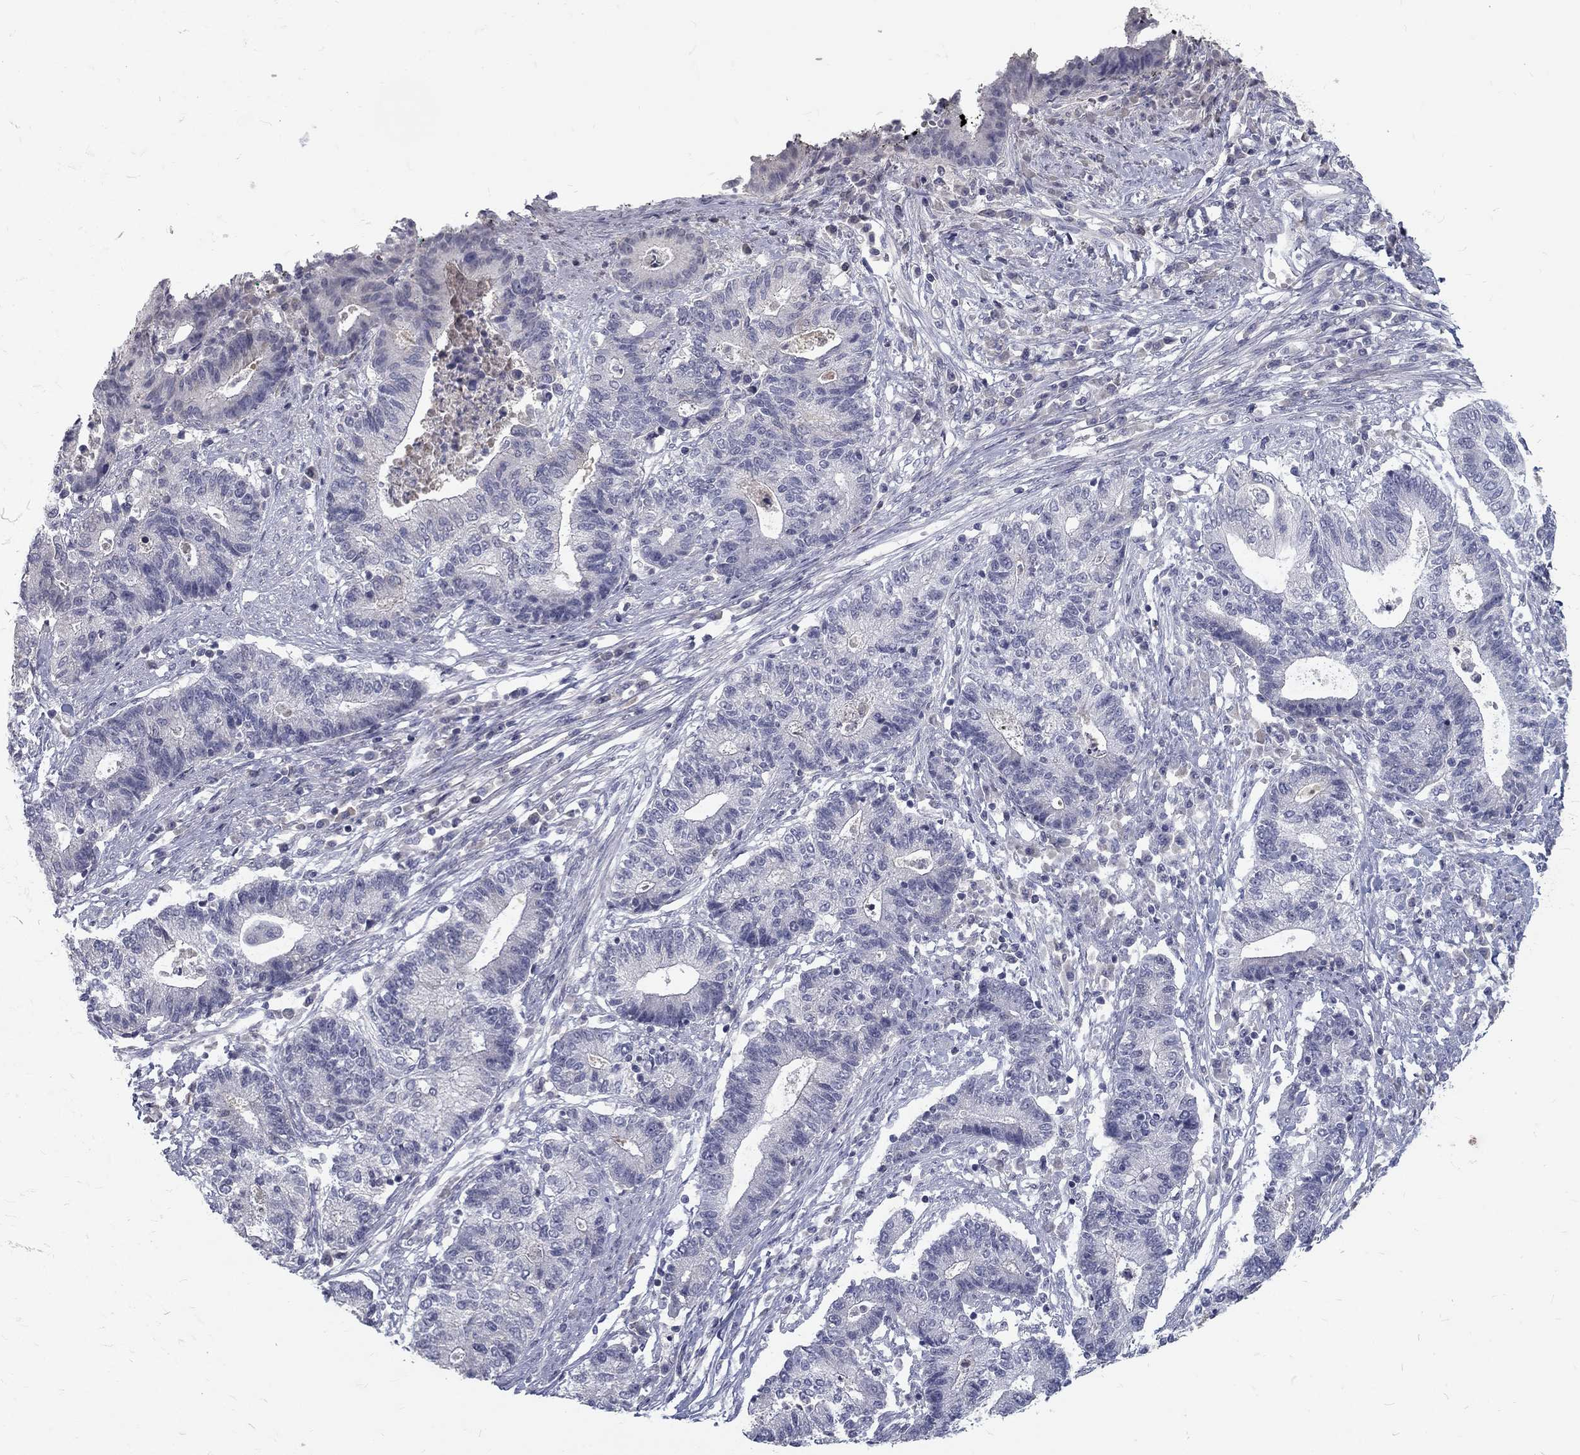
{"staining": {"intensity": "negative", "quantity": "none", "location": "none"}, "tissue": "endometrial cancer", "cell_type": "Tumor cells", "image_type": "cancer", "snomed": [{"axis": "morphology", "description": "Adenocarcinoma, NOS"}, {"axis": "topography", "description": "Uterus"}, {"axis": "topography", "description": "Endometrium"}], "caption": "A high-resolution photomicrograph shows immunohistochemistry staining of endometrial cancer, which reveals no significant expression in tumor cells. (Stains: DAB IHC with hematoxylin counter stain, Microscopy: brightfield microscopy at high magnification).", "gene": "NOS1", "patient": {"sex": "female", "age": 54}}